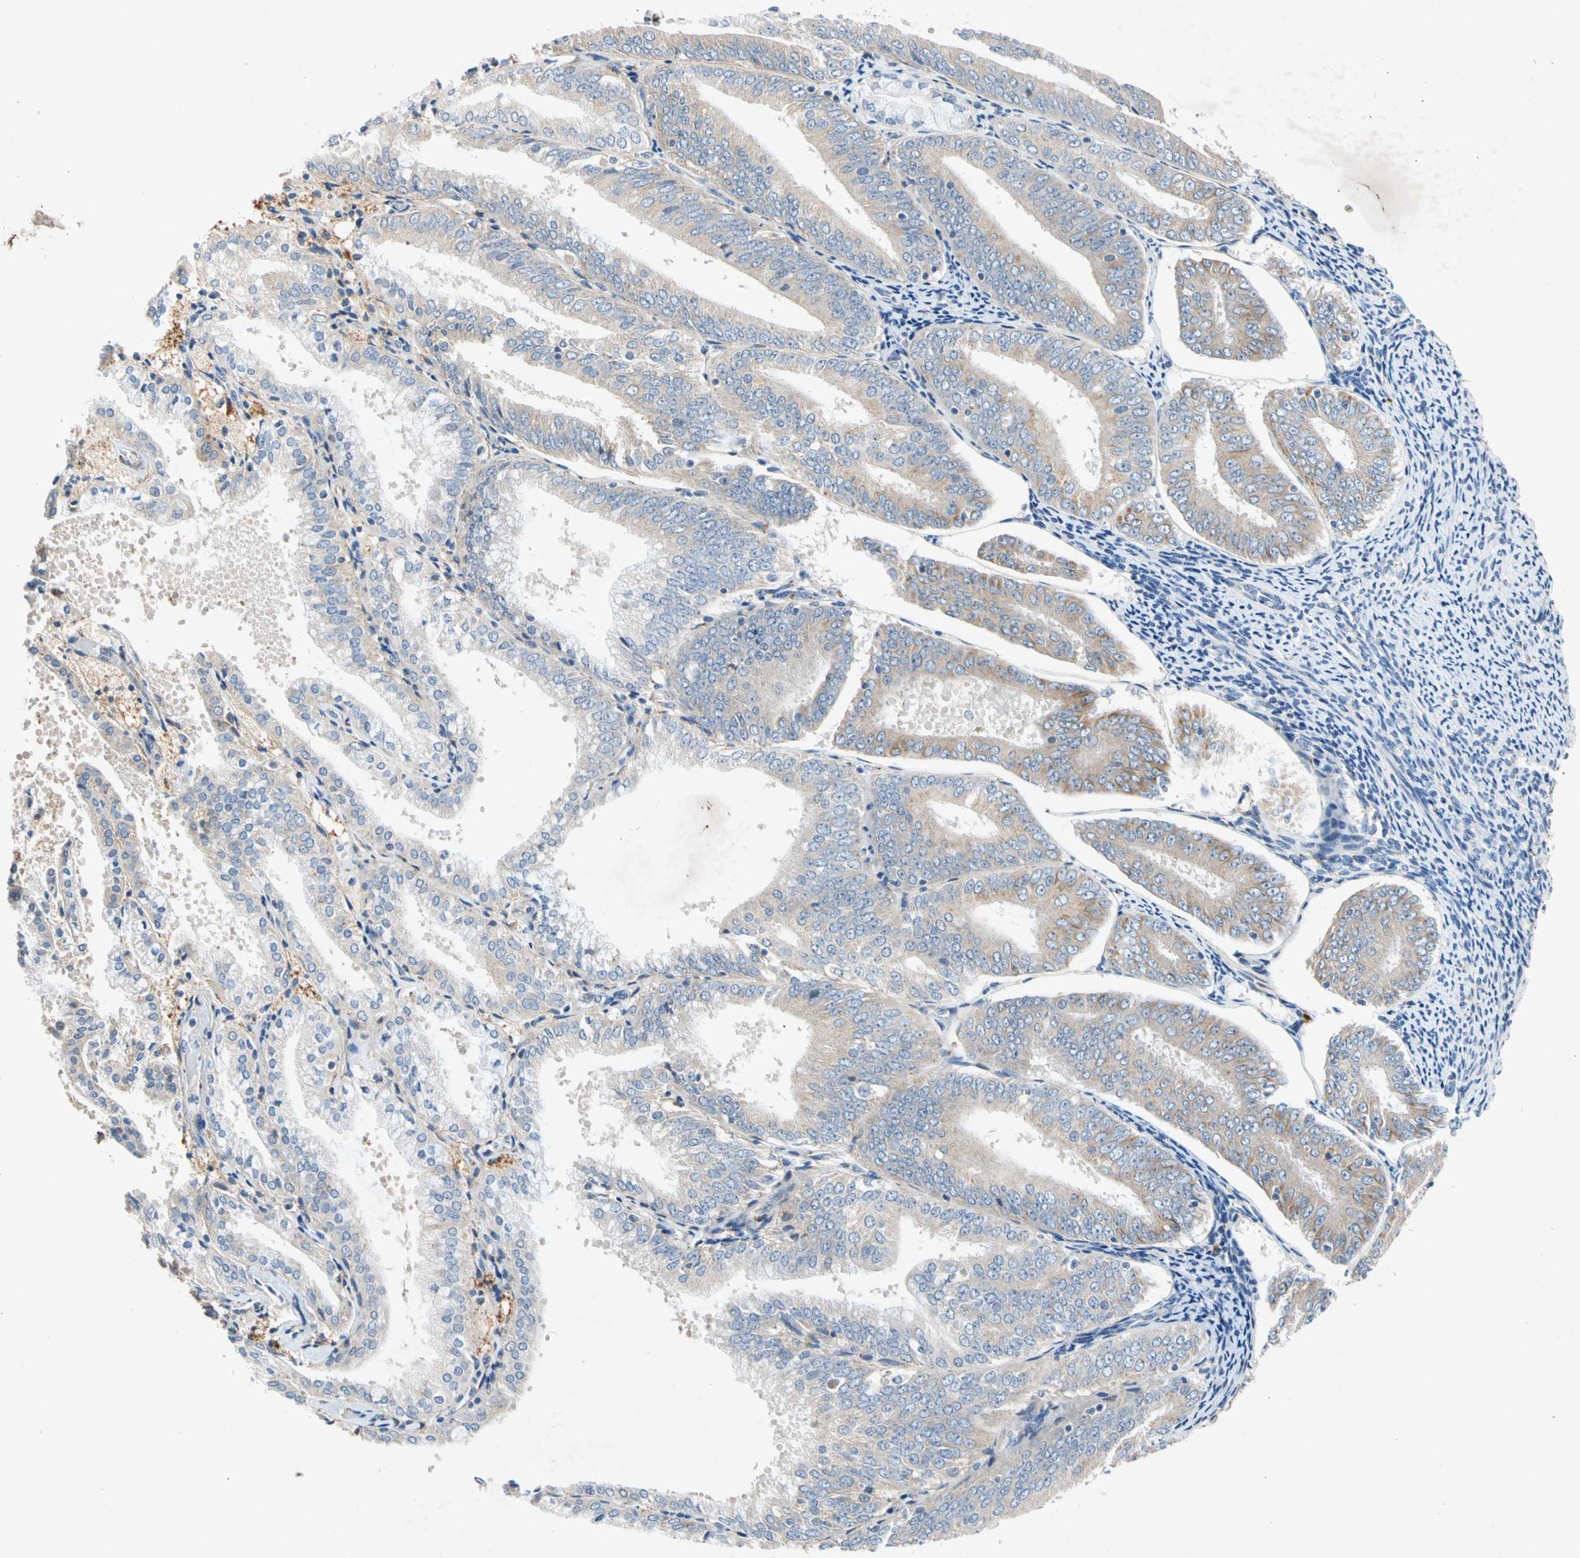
{"staining": {"intensity": "weak", "quantity": "25%-75%", "location": "cytoplasmic/membranous"}, "tissue": "endometrial cancer", "cell_type": "Tumor cells", "image_type": "cancer", "snomed": [{"axis": "morphology", "description": "Adenocarcinoma, NOS"}, {"axis": "topography", "description": "Endometrium"}], "caption": "The immunohistochemical stain labels weak cytoplasmic/membranous expression in tumor cells of endometrial cancer (adenocarcinoma) tissue.", "gene": "GASK1B", "patient": {"sex": "female", "age": 63}}